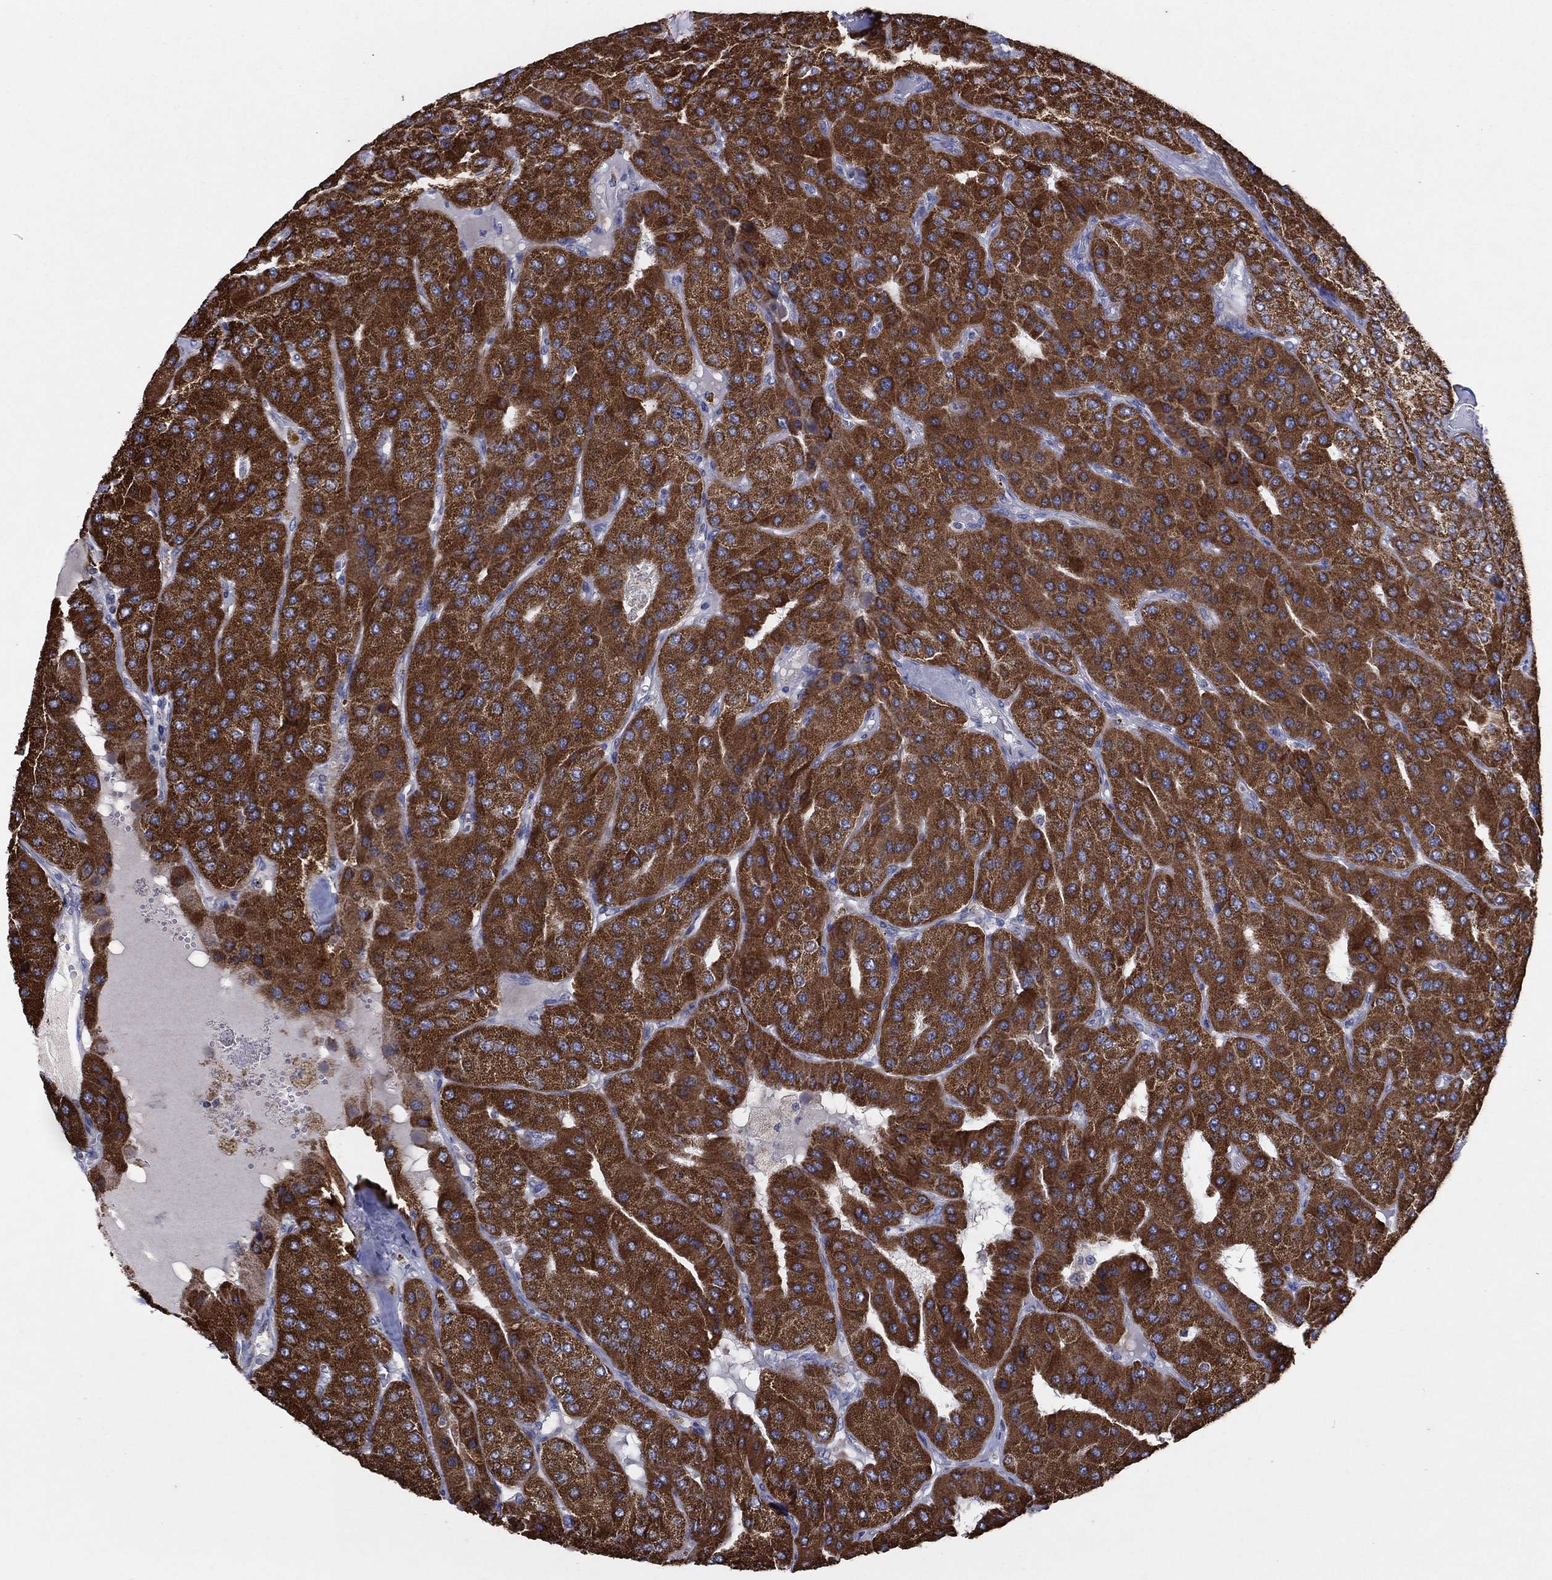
{"staining": {"intensity": "strong", "quantity": ">75%", "location": "cytoplasmic/membranous"}, "tissue": "parathyroid gland", "cell_type": "Glandular cells", "image_type": "normal", "snomed": [{"axis": "morphology", "description": "Normal tissue, NOS"}, {"axis": "morphology", "description": "Adenoma, NOS"}, {"axis": "topography", "description": "Parathyroid gland"}], "caption": "Immunohistochemical staining of unremarkable human parathyroid gland shows strong cytoplasmic/membranous protein positivity in about >75% of glandular cells. Immunohistochemistry (ihc) stains the protein in brown and the nuclei are stained blue.", "gene": "C9orf85", "patient": {"sex": "female", "age": 86}}